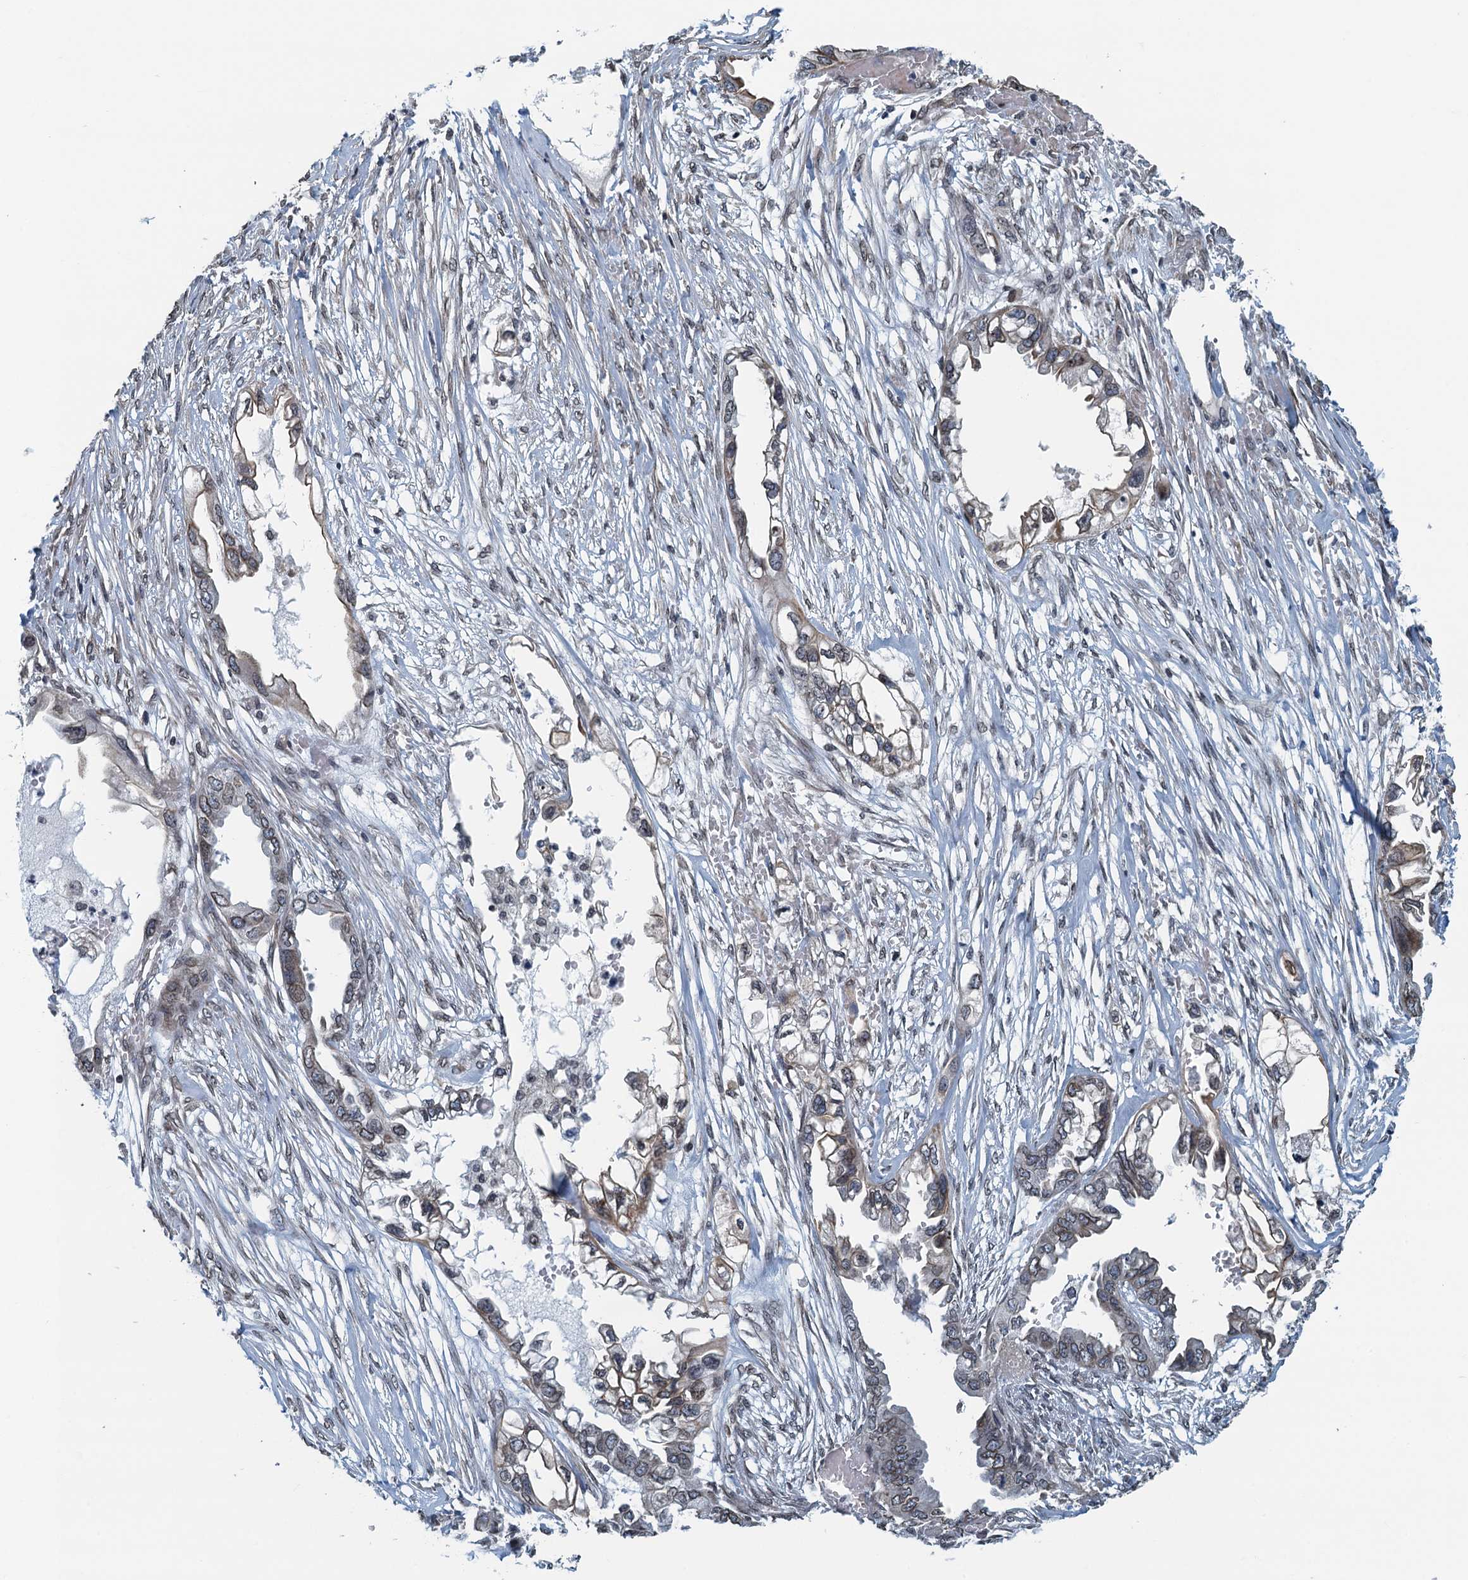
{"staining": {"intensity": "weak", "quantity": "25%-75%", "location": "cytoplasmic/membranous,nuclear"}, "tissue": "endometrial cancer", "cell_type": "Tumor cells", "image_type": "cancer", "snomed": [{"axis": "morphology", "description": "Adenocarcinoma, NOS"}, {"axis": "morphology", "description": "Adenocarcinoma, metastatic, NOS"}, {"axis": "topography", "description": "Adipose tissue"}, {"axis": "topography", "description": "Endometrium"}], "caption": "Human adenocarcinoma (endometrial) stained for a protein (brown) demonstrates weak cytoplasmic/membranous and nuclear positive staining in about 25%-75% of tumor cells.", "gene": "CCDC34", "patient": {"sex": "female", "age": 67}}